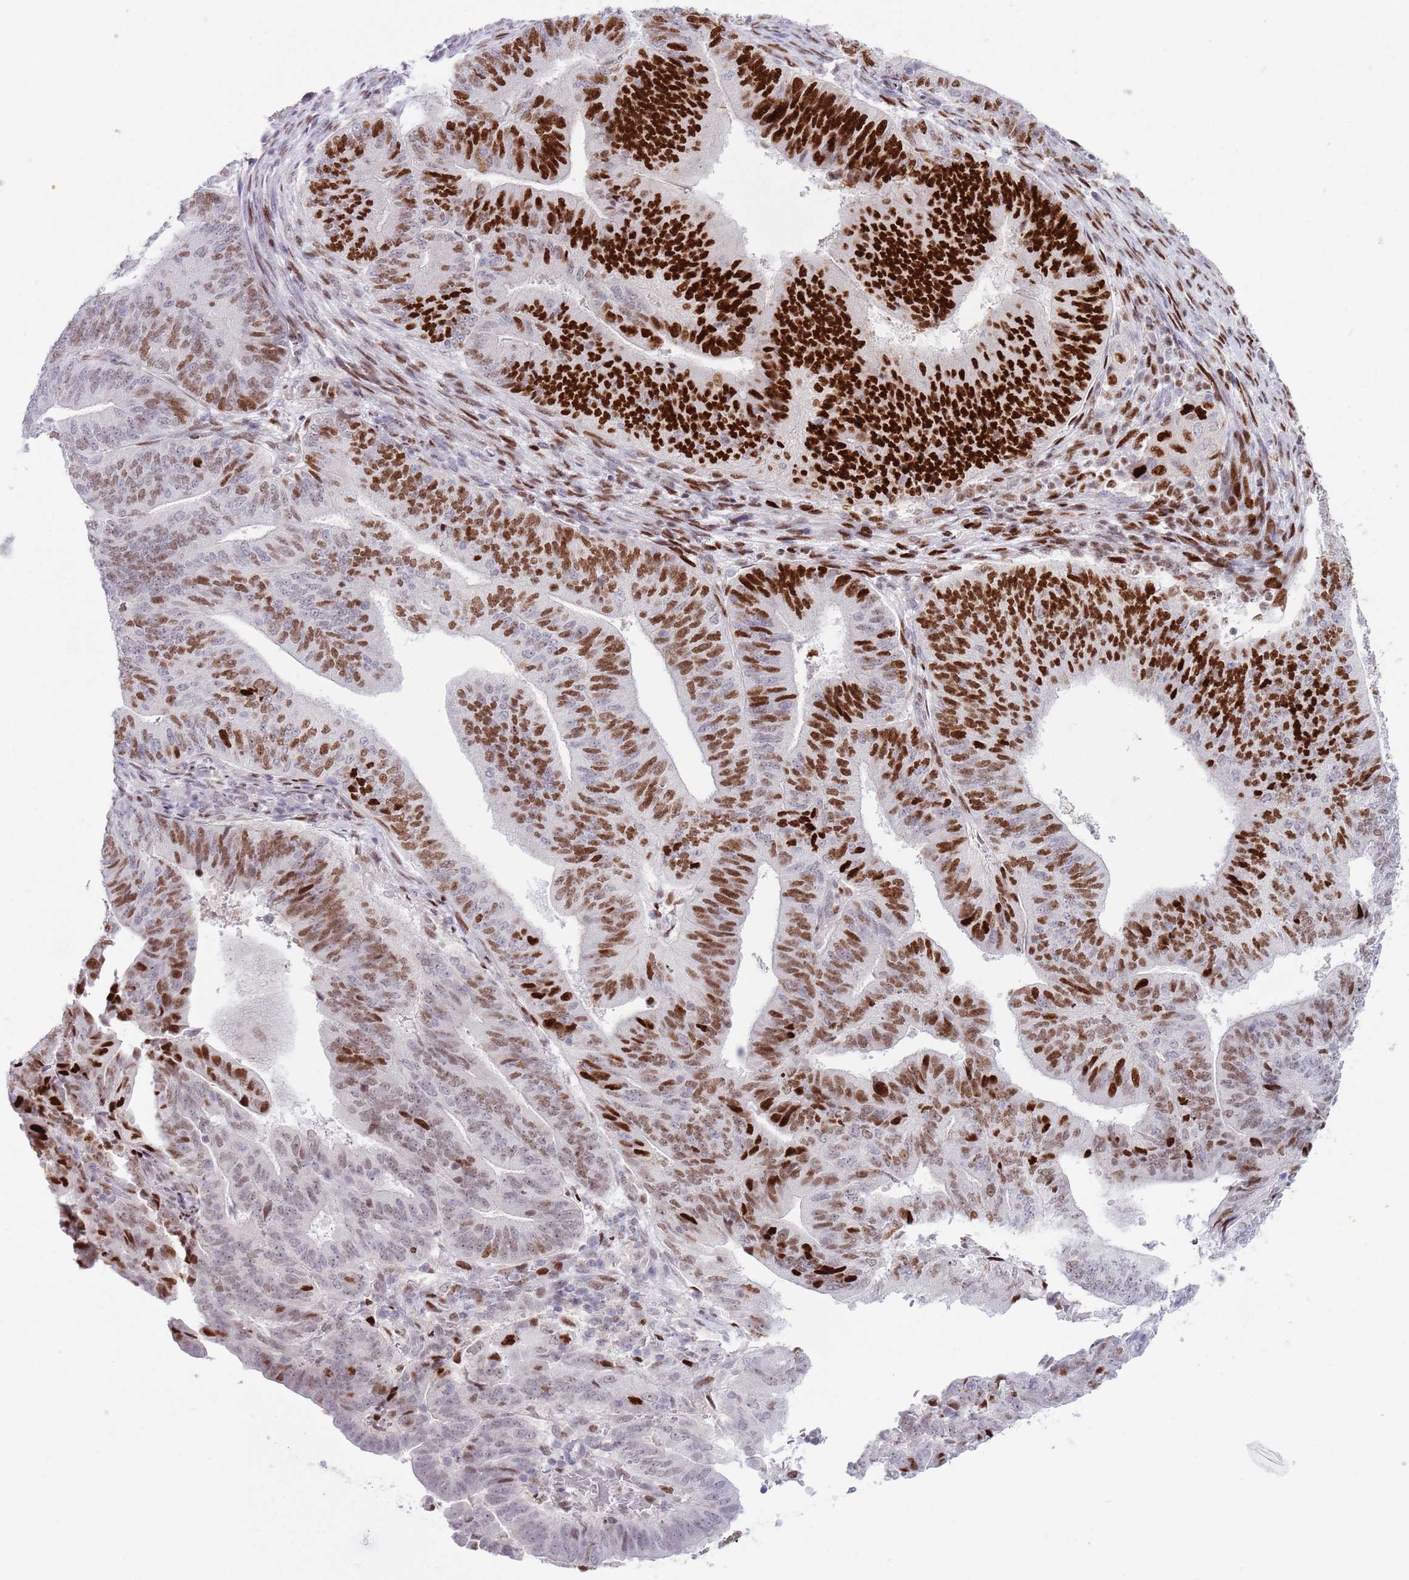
{"staining": {"intensity": "strong", "quantity": ">75%", "location": "nuclear"}, "tissue": "endometrial cancer", "cell_type": "Tumor cells", "image_type": "cancer", "snomed": [{"axis": "morphology", "description": "Adenocarcinoma, NOS"}, {"axis": "topography", "description": "Endometrium"}], "caption": "An image of human endometrial adenocarcinoma stained for a protein exhibits strong nuclear brown staining in tumor cells.", "gene": "MFSD10", "patient": {"sex": "female", "age": 70}}